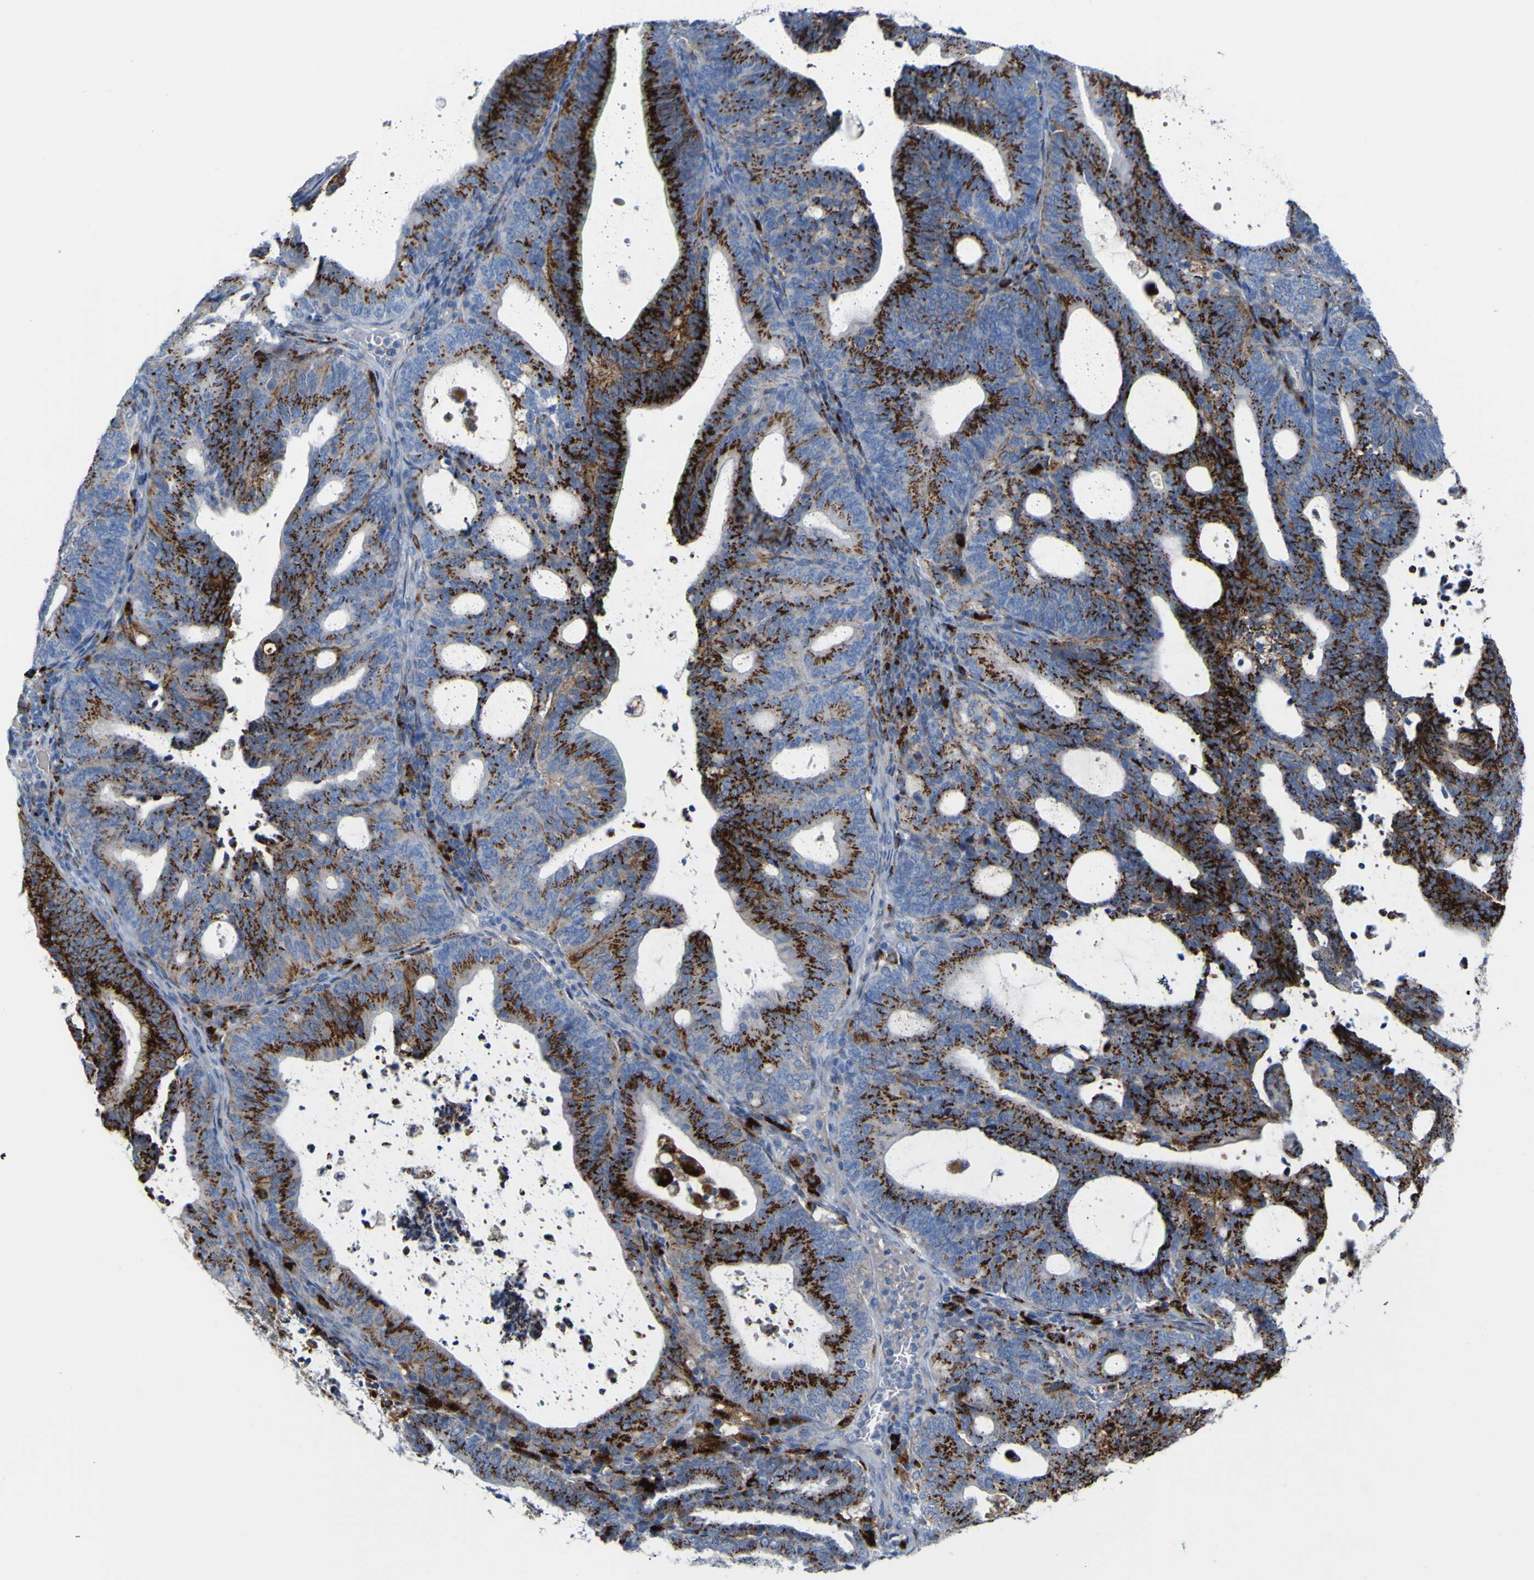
{"staining": {"intensity": "strong", "quantity": ">75%", "location": "cytoplasmic/membranous"}, "tissue": "endometrial cancer", "cell_type": "Tumor cells", "image_type": "cancer", "snomed": [{"axis": "morphology", "description": "Adenocarcinoma, NOS"}, {"axis": "topography", "description": "Uterus"}], "caption": "Endometrial cancer (adenocarcinoma) stained for a protein (brown) demonstrates strong cytoplasmic/membranous positive expression in about >75% of tumor cells.", "gene": "PTPRF", "patient": {"sex": "female", "age": 83}}